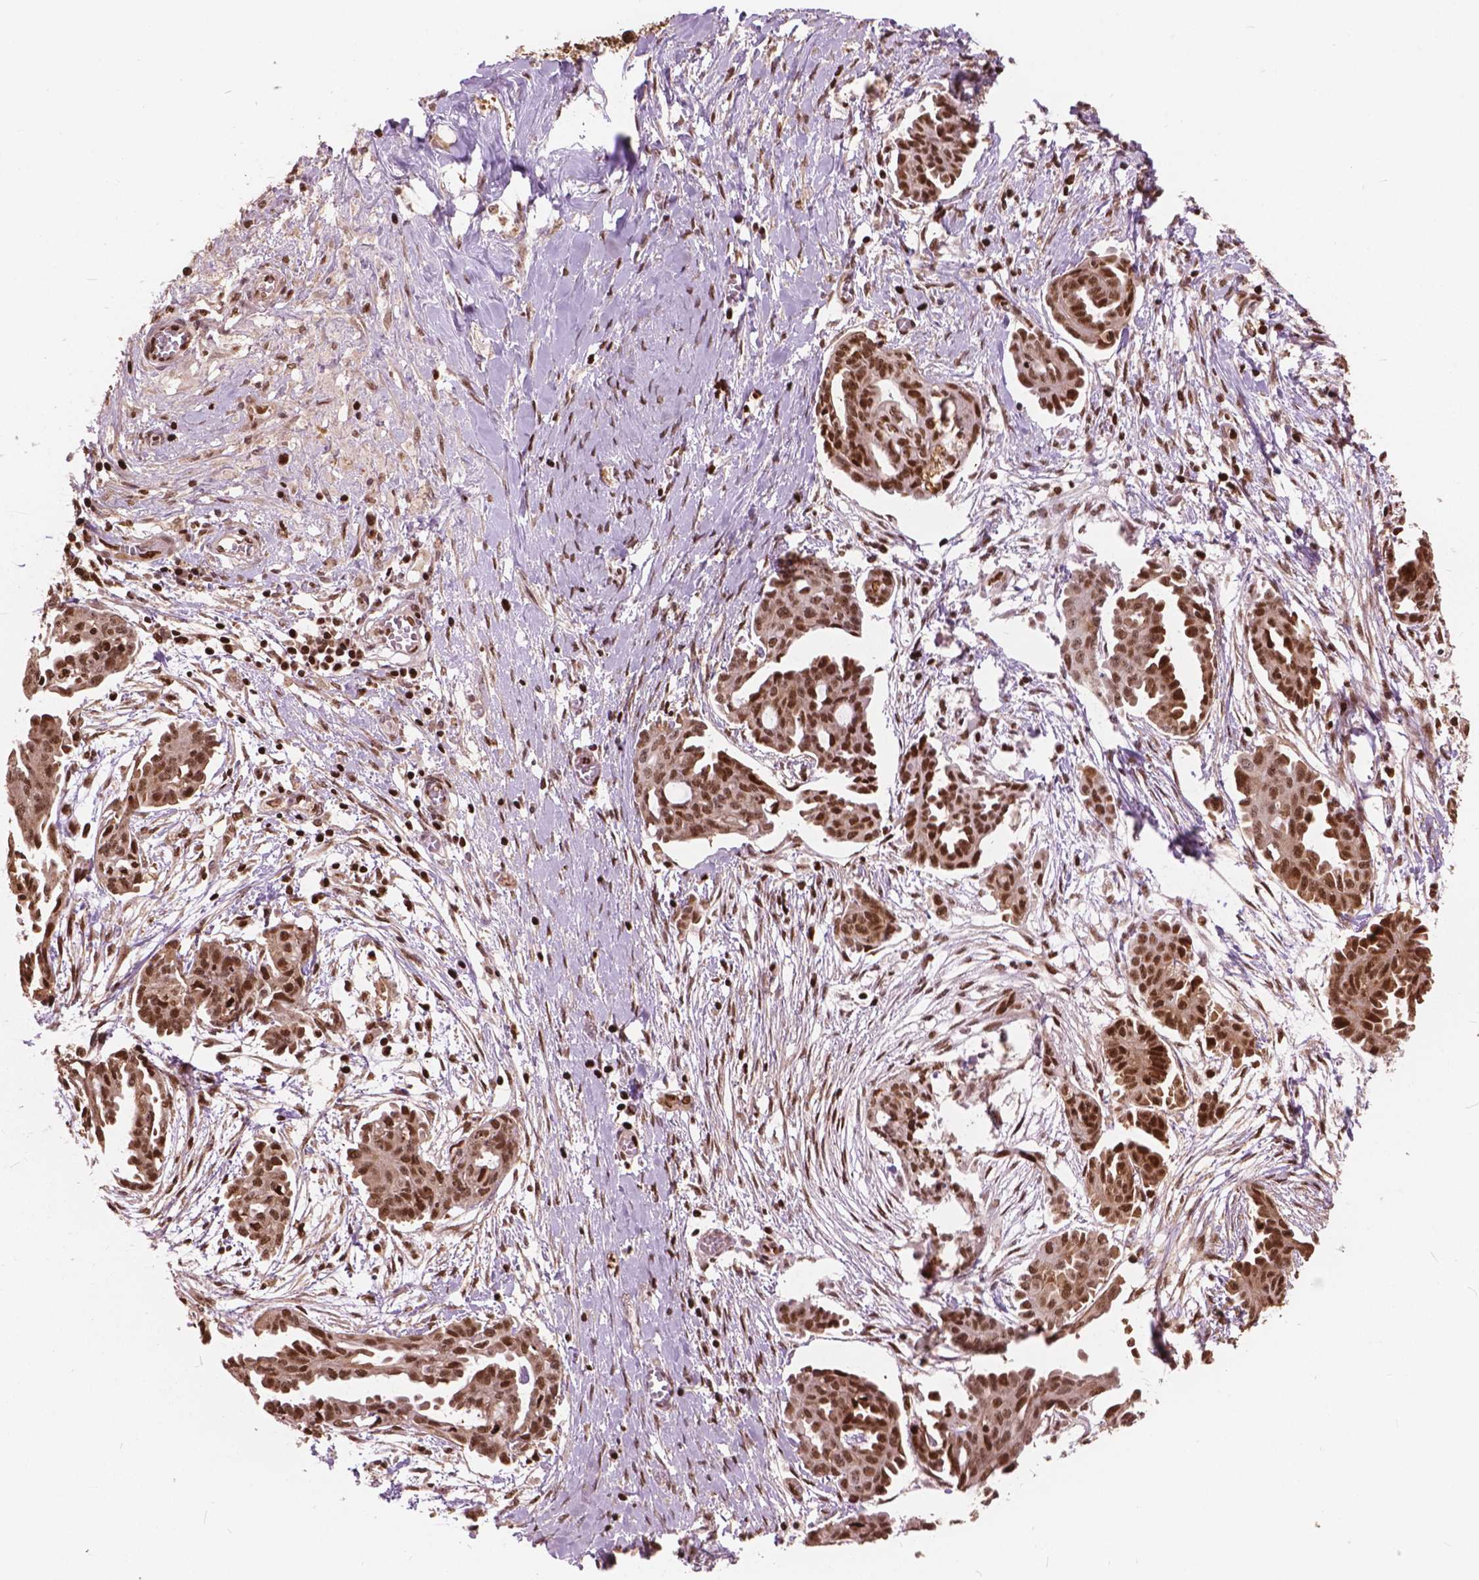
{"staining": {"intensity": "strong", "quantity": ">75%", "location": "nuclear"}, "tissue": "ovarian cancer", "cell_type": "Tumor cells", "image_type": "cancer", "snomed": [{"axis": "morphology", "description": "Cystadenocarcinoma, serous, NOS"}, {"axis": "topography", "description": "Ovary"}], "caption": "A high-resolution image shows immunohistochemistry staining of ovarian cancer (serous cystadenocarcinoma), which exhibits strong nuclear positivity in about >75% of tumor cells.", "gene": "ANP32B", "patient": {"sex": "female", "age": 71}}